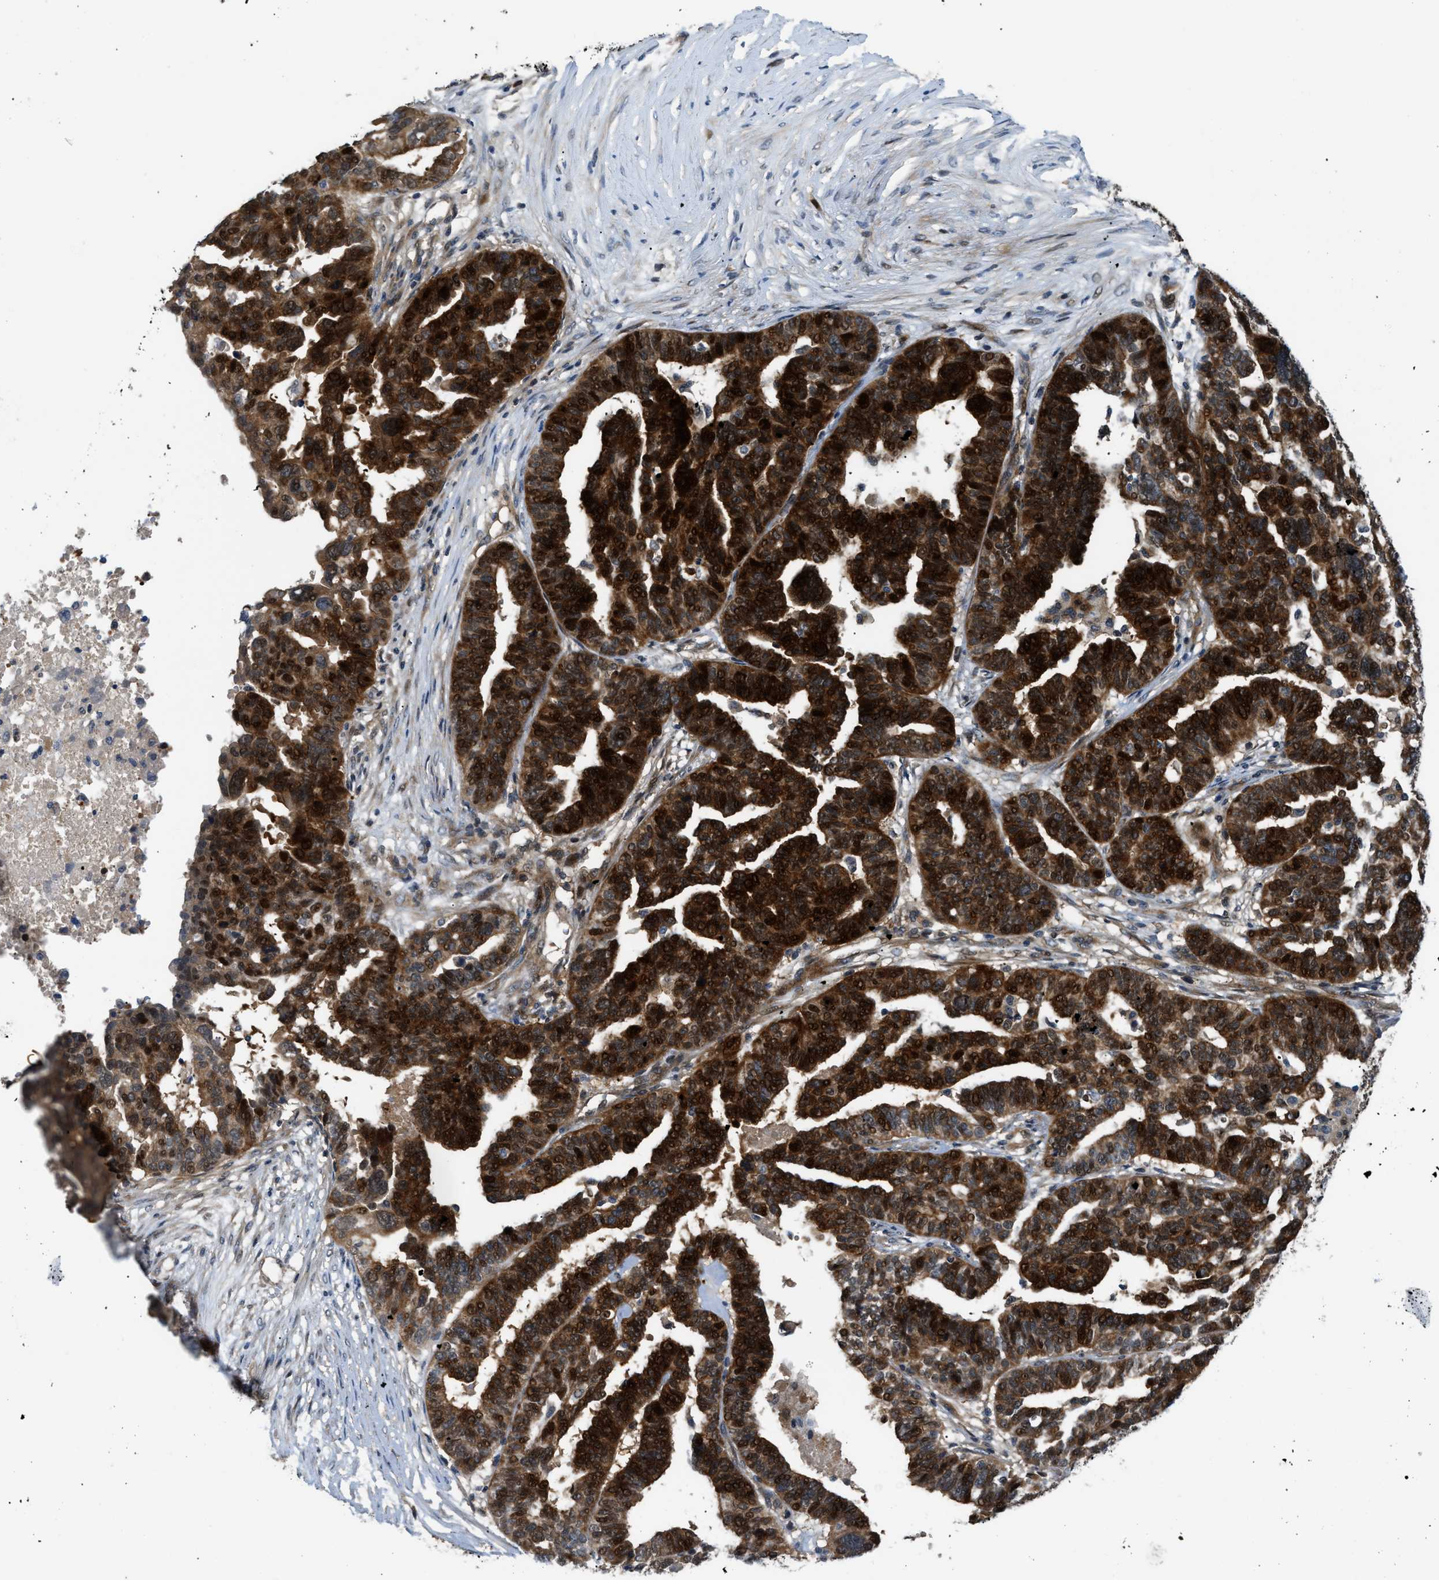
{"staining": {"intensity": "strong", "quantity": ">75%", "location": "cytoplasmic/membranous,nuclear"}, "tissue": "ovarian cancer", "cell_type": "Tumor cells", "image_type": "cancer", "snomed": [{"axis": "morphology", "description": "Cystadenocarcinoma, serous, NOS"}, {"axis": "topography", "description": "Ovary"}], "caption": "Tumor cells exhibit high levels of strong cytoplasmic/membranous and nuclear positivity in approximately >75% of cells in human ovarian cancer (serous cystadenocarcinoma).", "gene": "TRAK2", "patient": {"sex": "female", "age": 59}}